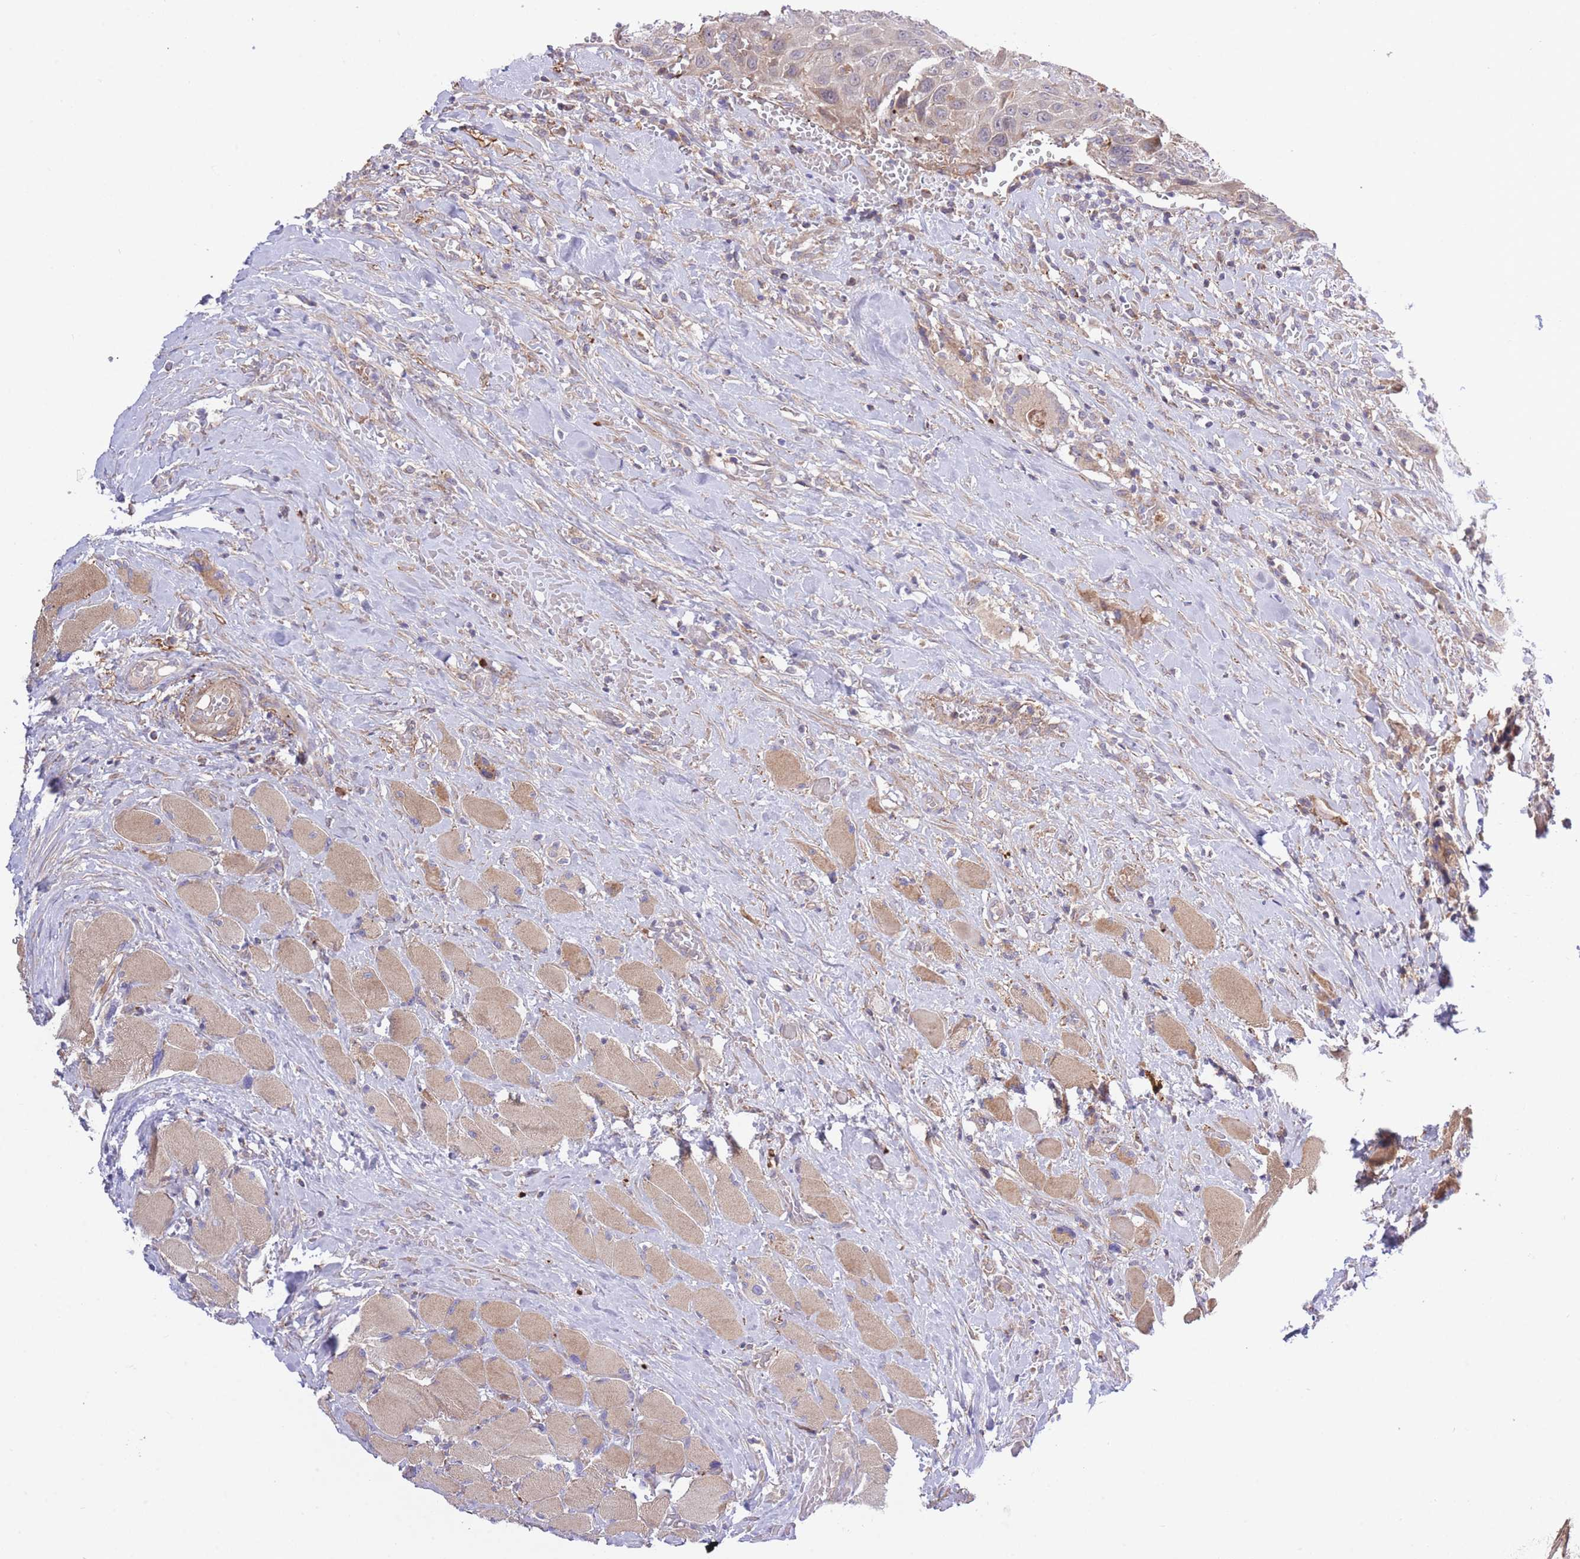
{"staining": {"intensity": "weak", "quantity": "25%-75%", "location": "cytoplasmic/membranous"}, "tissue": "head and neck cancer", "cell_type": "Tumor cells", "image_type": "cancer", "snomed": [{"axis": "morphology", "description": "Squamous cell carcinoma, NOS"}, {"axis": "topography", "description": "Head-Neck"}], "caption": "A brown stain highlights weak cytoplasmic/membranous positivity of a protein in human squamous cell carcinoma (head and neck) tumor cells. Using DAB (brown) and hematoxylin (blue) stains, captured at high magnification using brightfield microscopy.", "gene": "ATP13A2", "patient": {"sex": "male", "age": 81}}